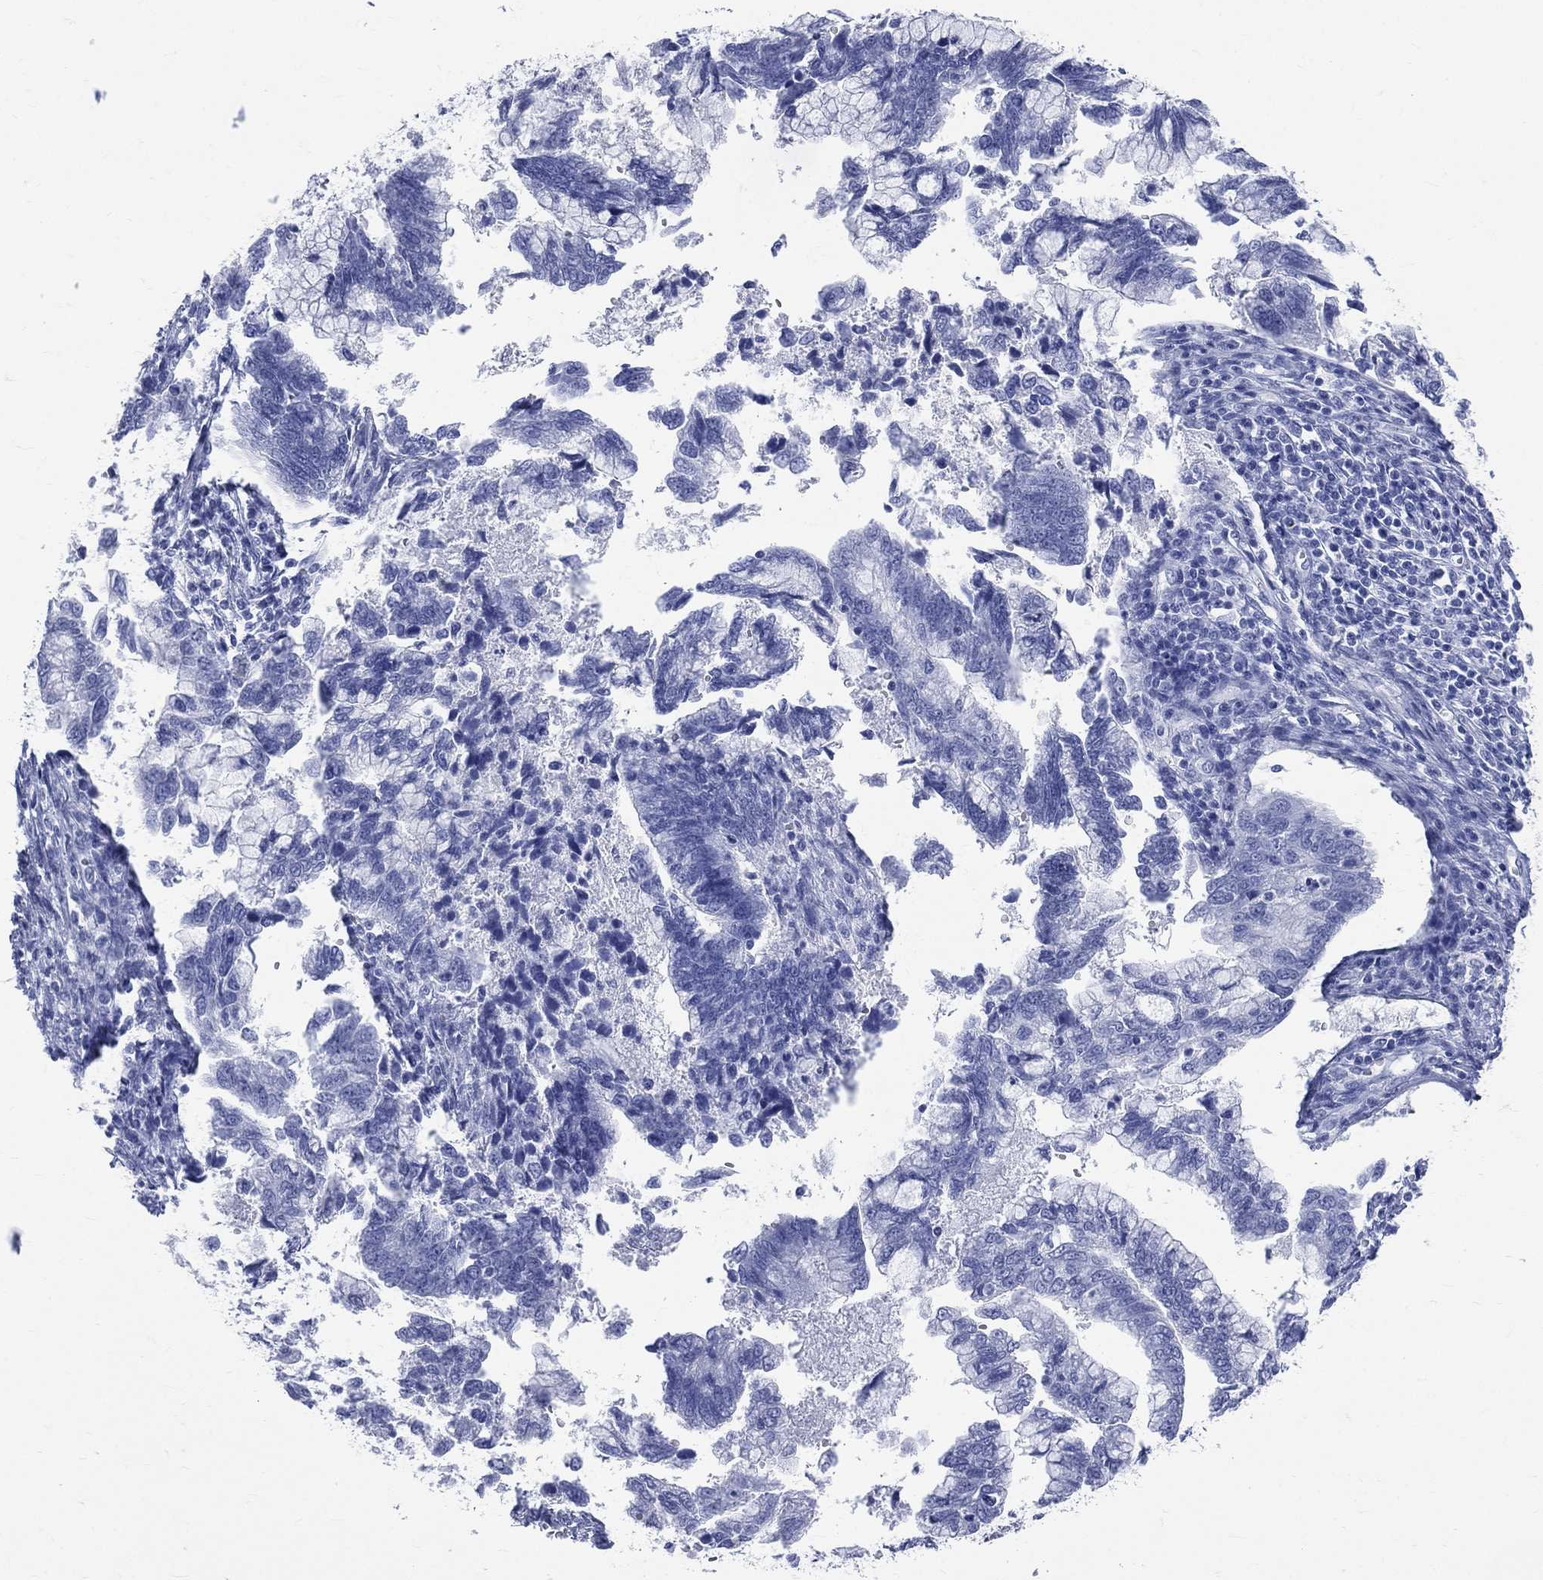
{"staining": {"intensity": "negative", "quantity": "none", "location": "none"}, "tissue": "cervical cancer", "cell_type": "Tumor cells", "image_type": "cancer", "snomed": [{"axis": "morphology", "description": "Adenocarcinoma, NOS"}, {"axis": "topography", "description": "Cervix"}], "caption": "An image of cervical cancer (adenocarcinoma) stained for a protein demonstrates no brown staining in tumor cells.", "gene": "SYP", "patient": {"sex": "female", "age": 44}}